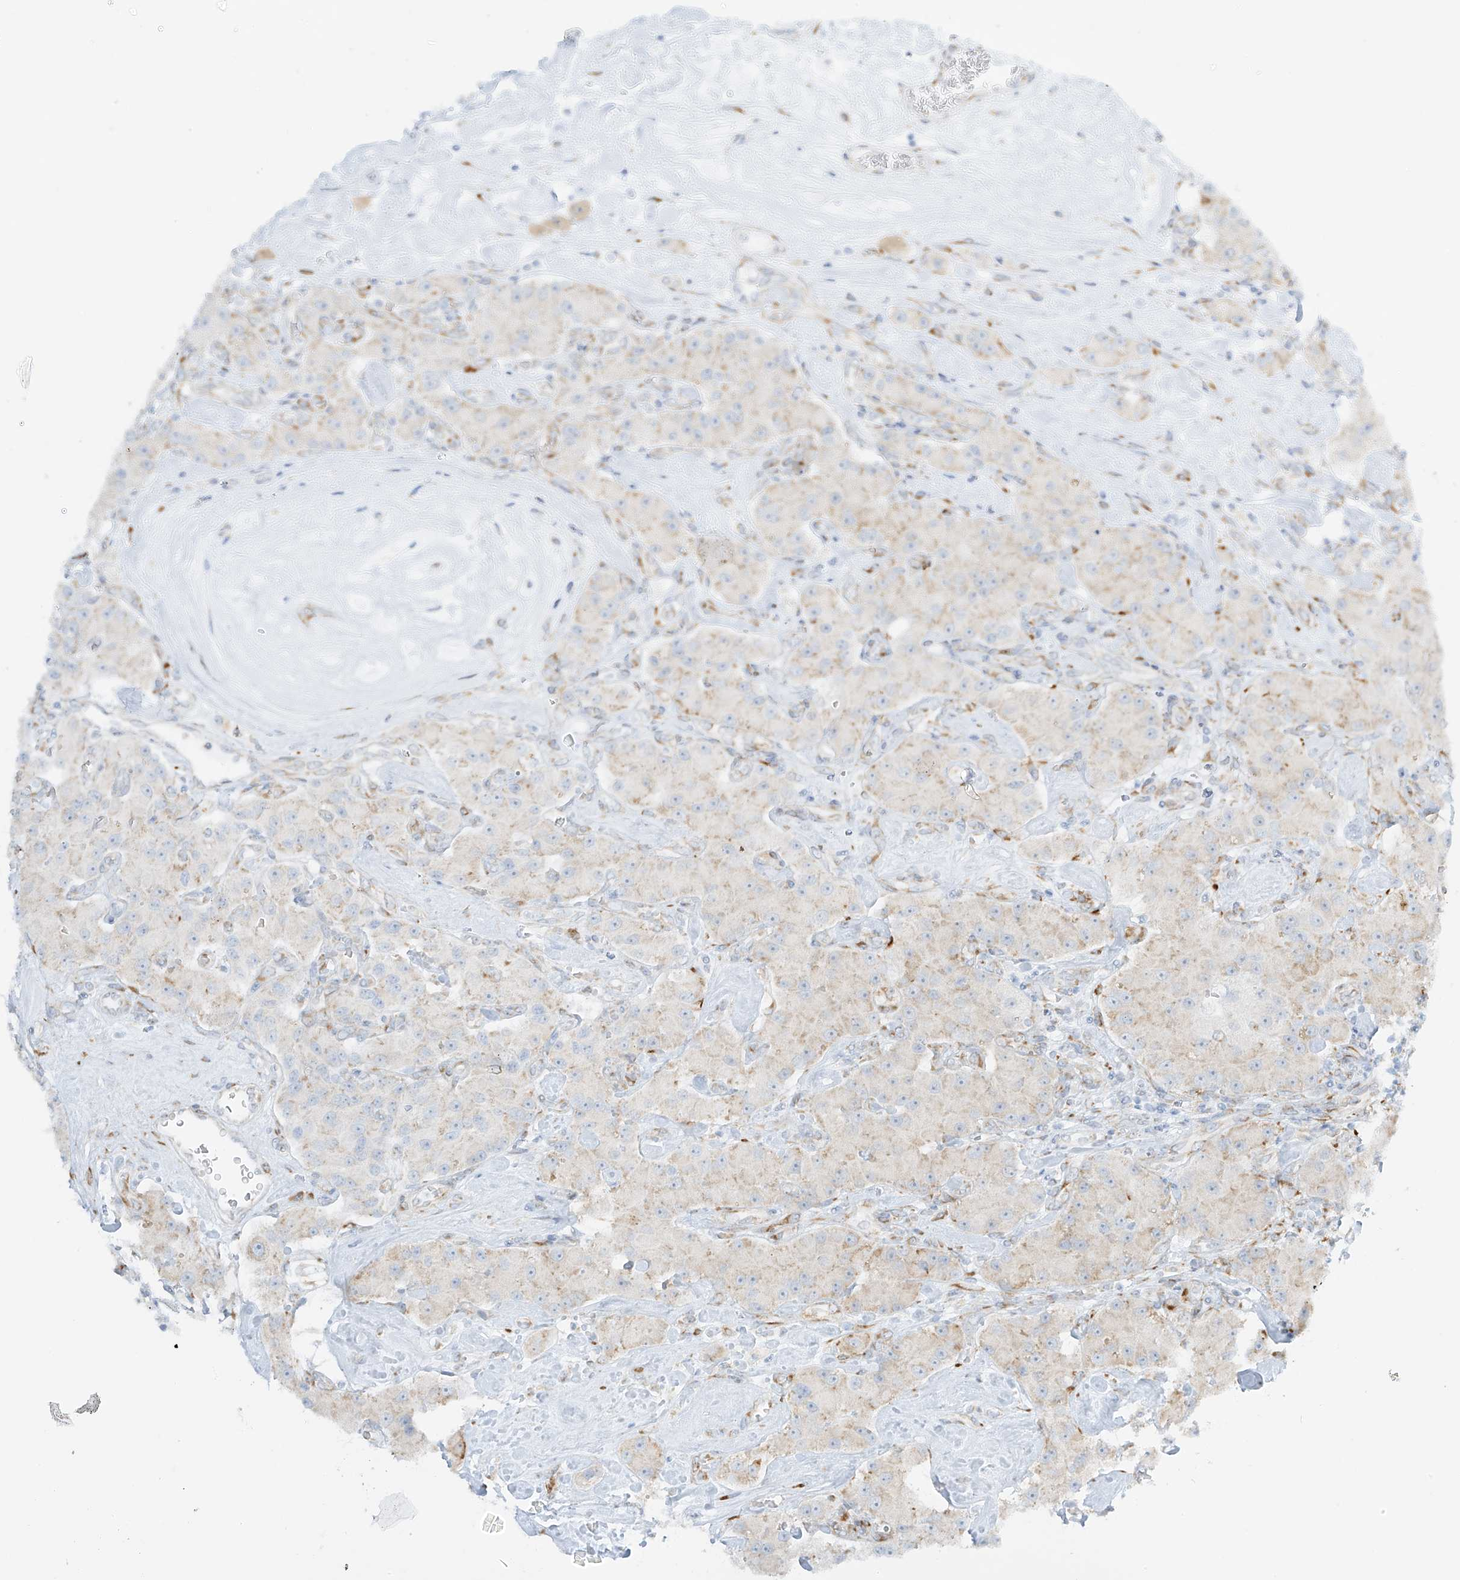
{"staining": {"intensity": "weak", "quantity": "25%-75%", "location": "cytoplasmic/membranous"}, "tissue": "carcinoid", "cell_type": "Tumor cells", "image_type": "cancer", "snomed": [{"axis": "morphology", "description": "Carcinoid, malignant, NOS"}, {"axis": "topography", "description": "Pancreas"}], "caption": "Immunohistochemistry staining of carcinoid, which shows low levels of weak cytoplasmic/membranous positivity in about 25%-75% of tumor cells indicating weak cytoplasmic/membranous protein positivity. The staining was performed using DAB (brown) for protein detection and nuclei were counterstained in hematoxylin (blue).", "gene": "LRRC59", "patient": {"sex": "male", "age": 41}}